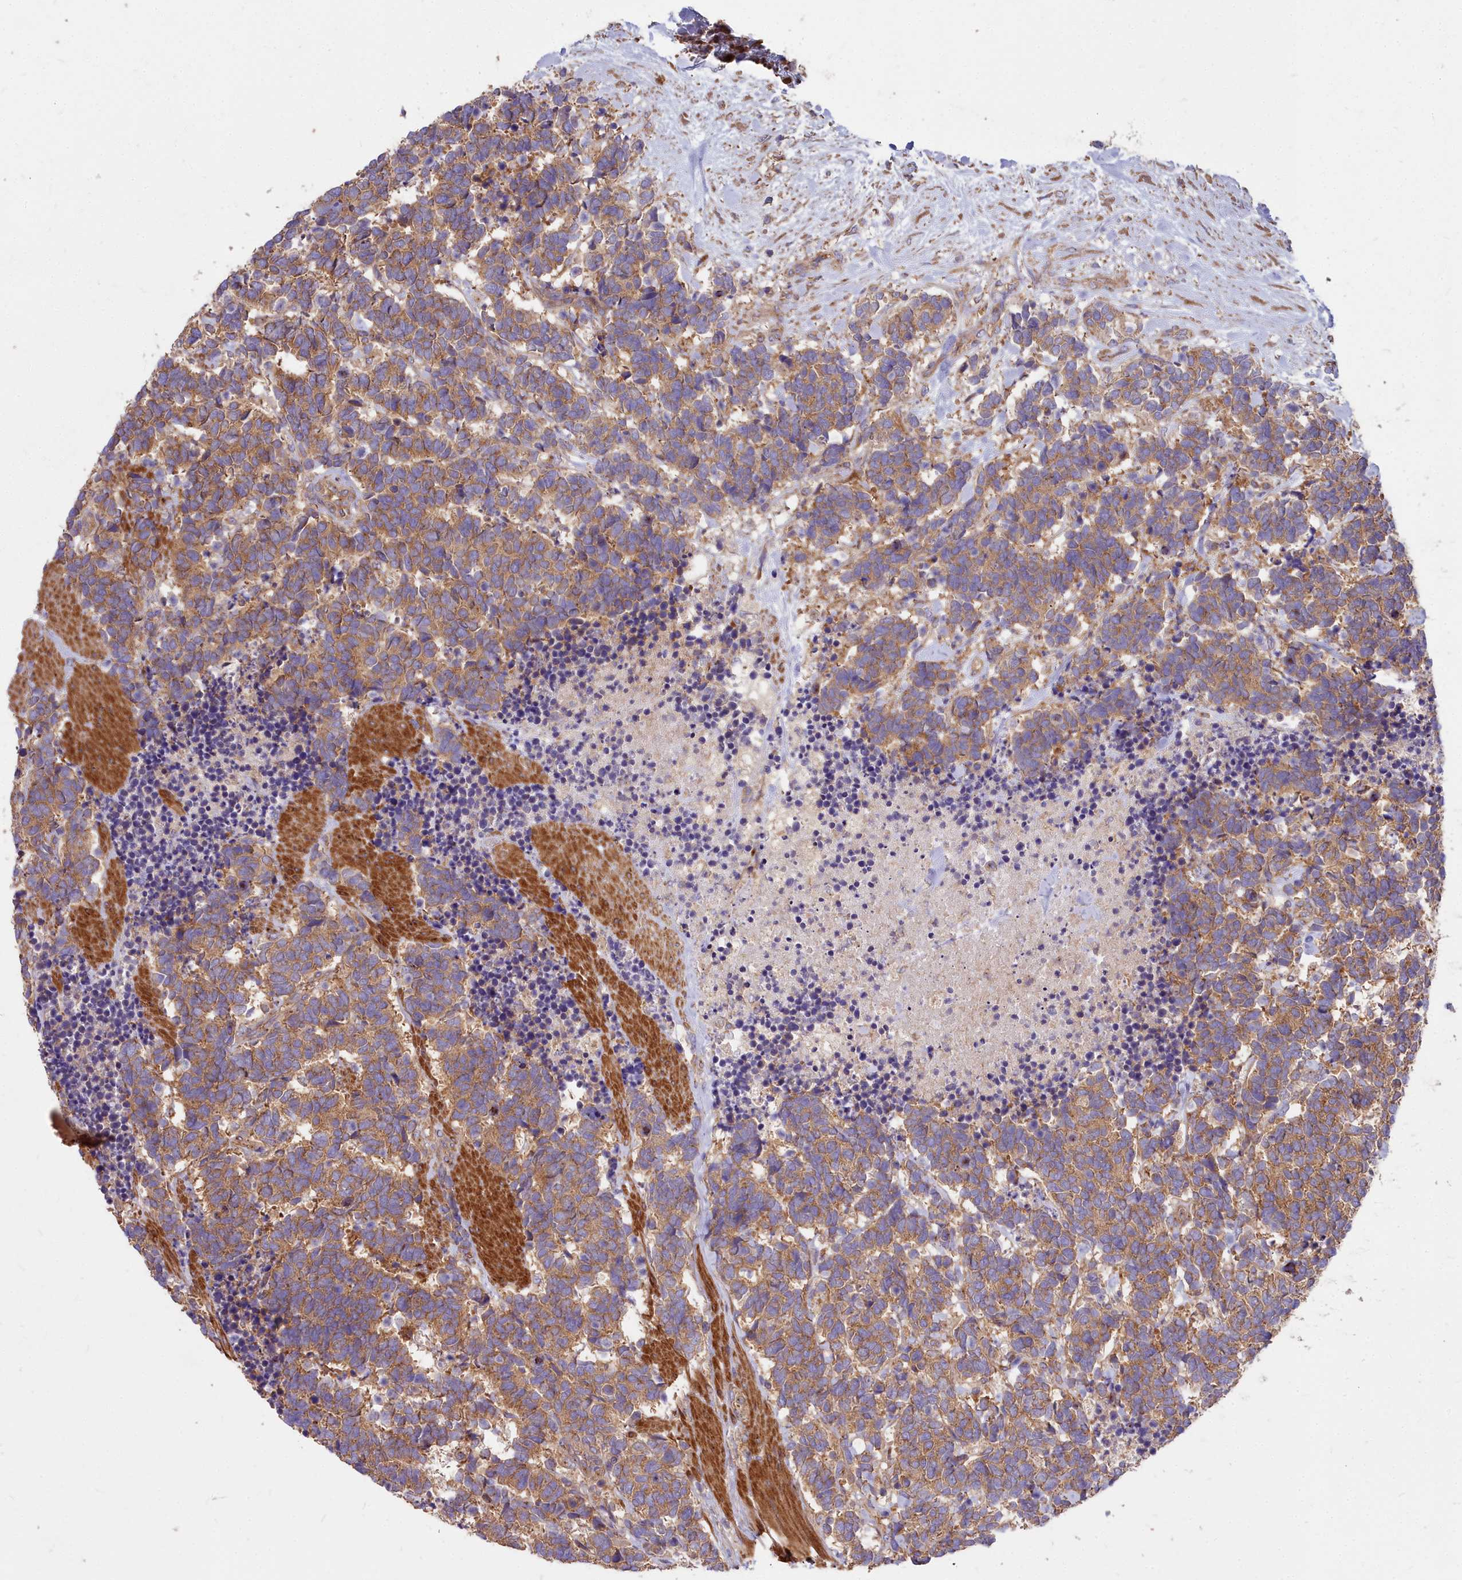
{"staining": {"intensity": "moderate", "quantity": ">75%", "location": "cytoplasmic/membranous"}, "tissue": "carcinoid", "cell_type": "Tumor cells", "image_type": "cancer", "snomed": [{"axis": "morphology", "description": "Carcinoma, NOS"}, {"axis": "morphology", "description": "Carcinoid, malignant, NOS"}, {"axis": "topography", "description": "Prostate"}], "caption": "Moderate cytoplasmic/membranous expression is appreciated in about >75% of tumor cells in carcinoid (malignant). The staining is performed using DAB brown chromogen to label protein expression. The nuclei are counter-stained blue using hematoxylin.", "gene": "DCTN3", "patient": {"sex": "male", "age": 57}}